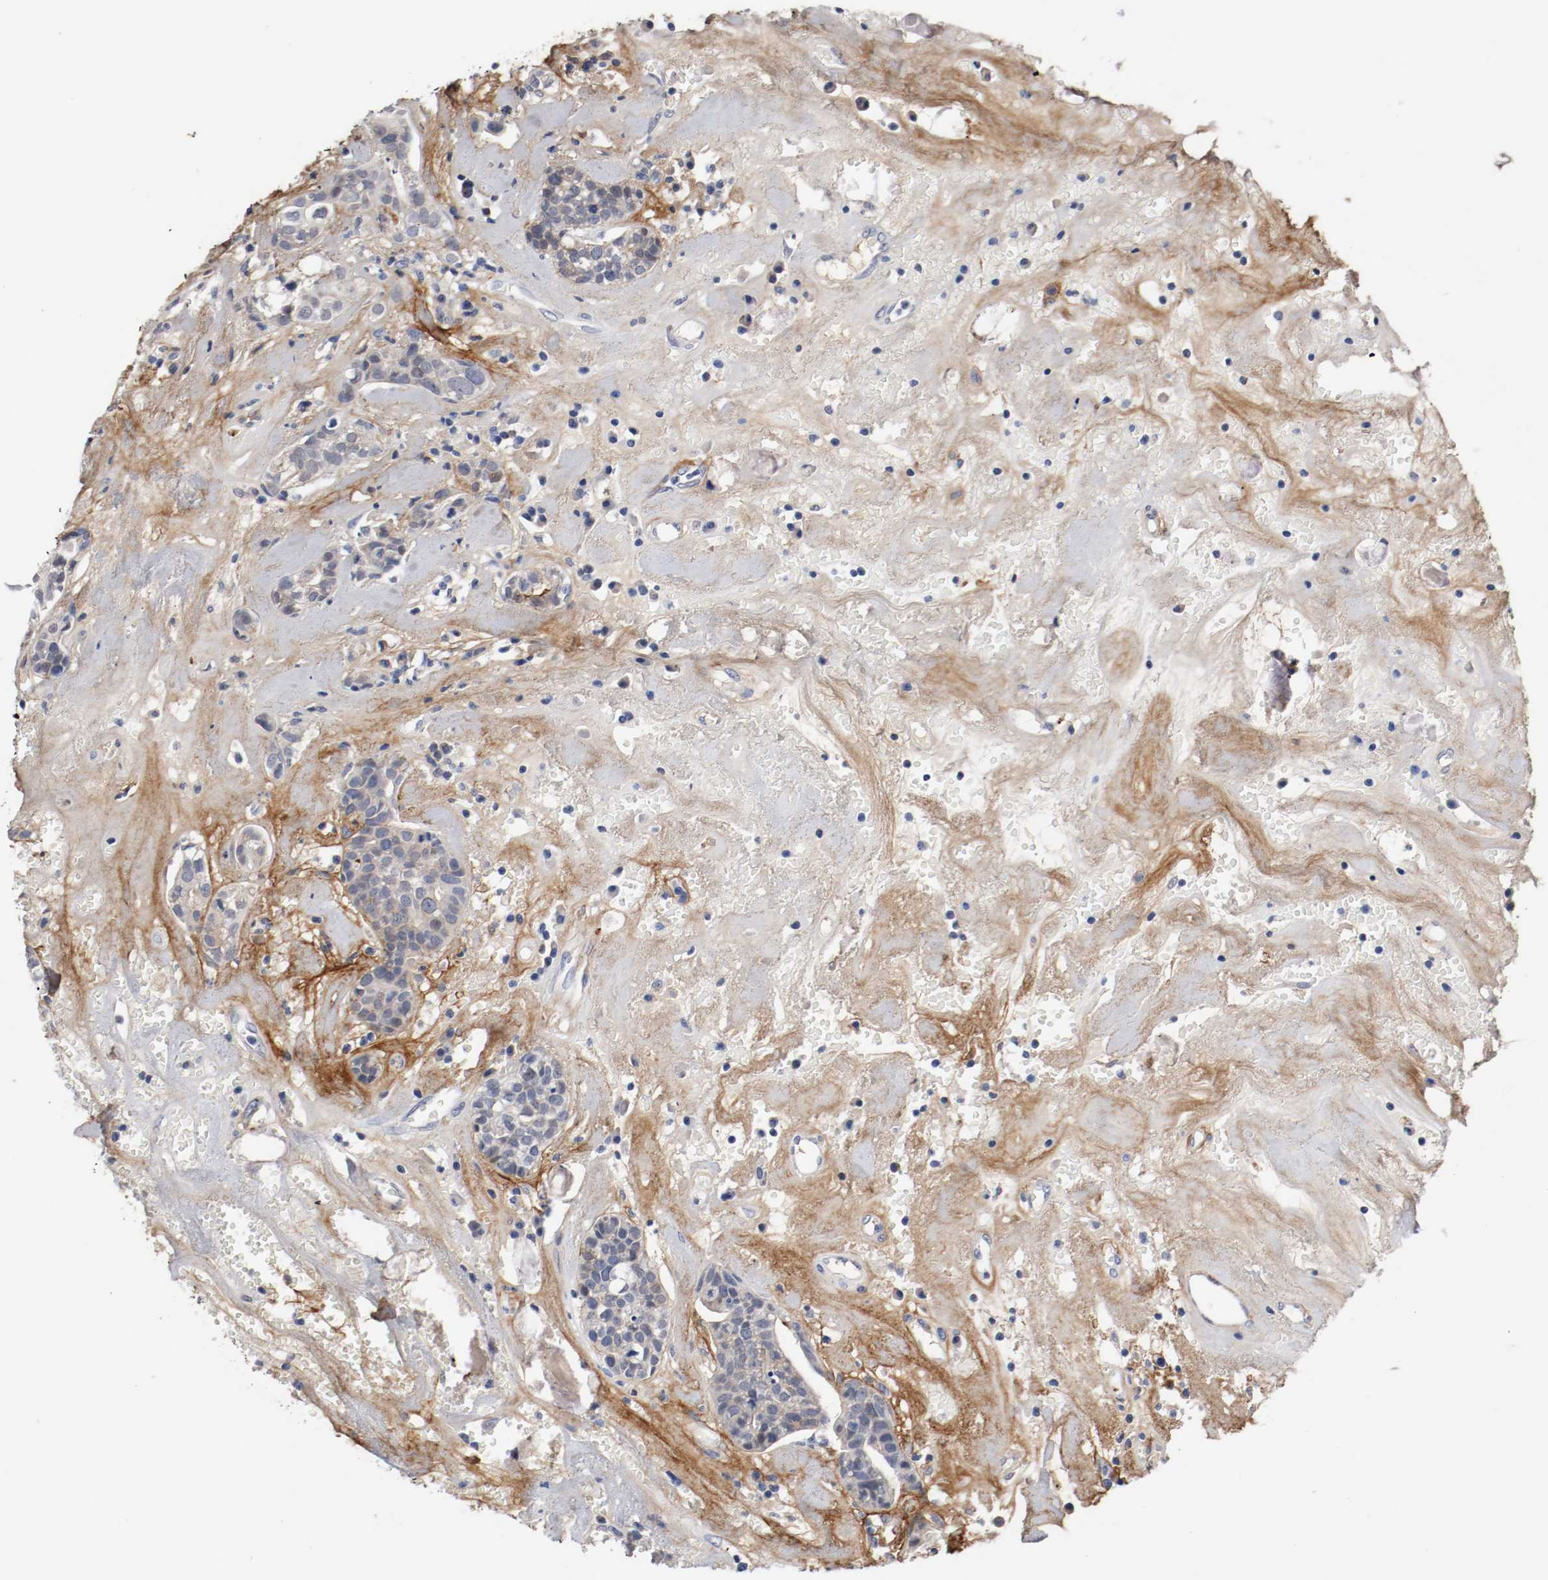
{"staining": {"intensity": "moderate", "quantity": "25%-75%", "location": "cytoplasmic/membranous"}, "tissue": "head and neck cancer", "cell_type": "Tumor cells", "image_type": "cancer", "snomed": [{"axis": "morphology", "description": "Adenocarcinoma, NOS"}, {"axis": "topography", "description": "Salivary gland"}, {"axis": "topography", "description": "Head-Neck"}], "caption": "Protein staining exhibits moderate cytoplasmic/membranous positivity in about 25%-75% of tumor cells in adenocarcinoma (head and neck).", "gene": "TNC", "patient": {"sex": "female", "age": 65}}